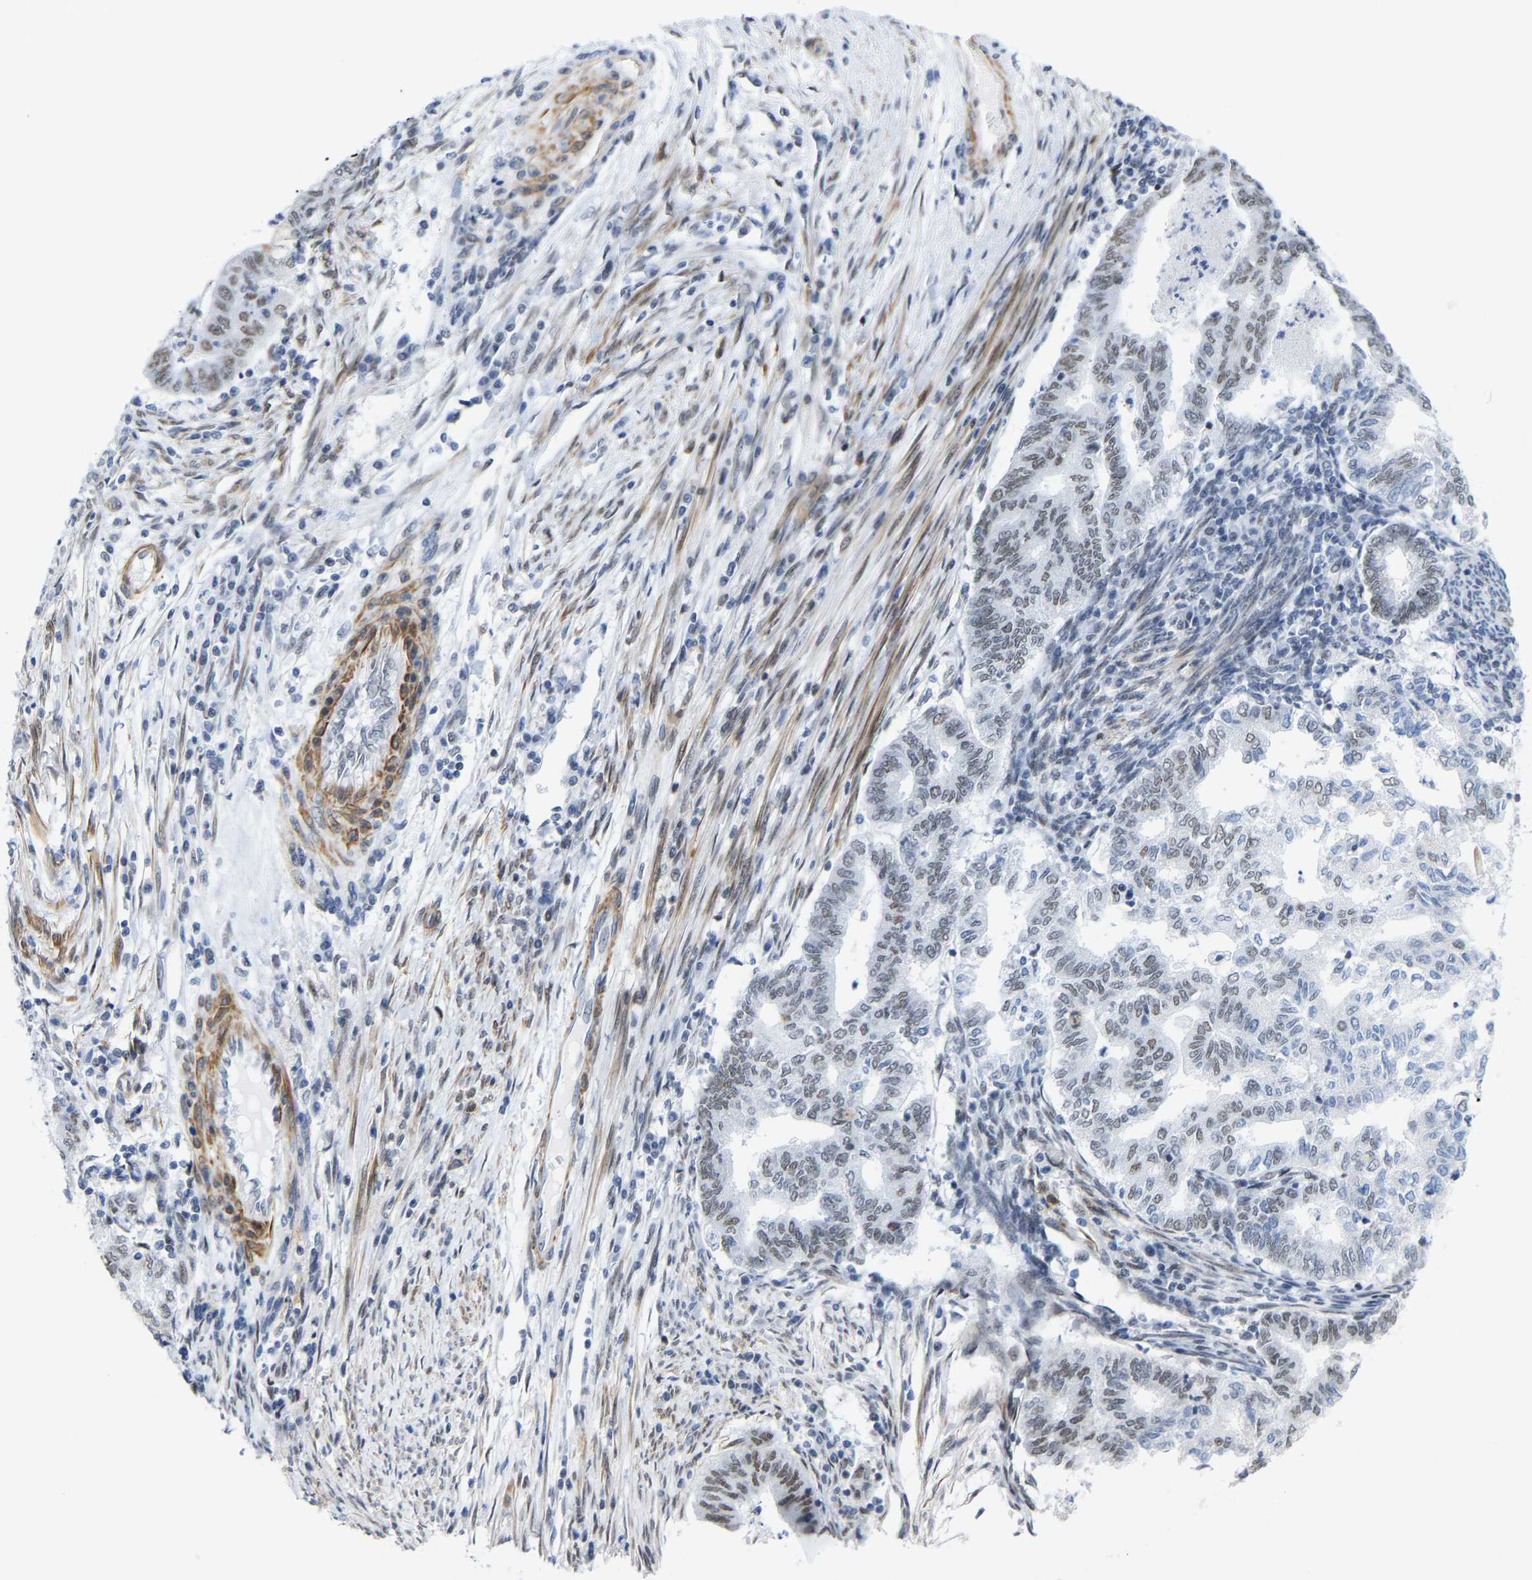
{"staining": {"intensity": "weak", "quantity": "25%-75%", "location": "nuclear"}, "tissue": "endometrial cancer", "cell_type": "Tumor cells", "image_type": "cancer", "snomed": [{"axis": "morphology", "description": "Polyp, NOS"}, {"axis": "morphology", "description": "Adenocarcinoma, NOS"}, {"axis": "morphology", "description": "Adenoma, NOS"}, {"axis": "topography", "description": "Endometrium"}], "caption": "Weak nuclear protein staining is present in approximately 25%-75% of tumor cells in endometrial cancer (adenoma).", "gene": "FAM180A", "patient": {"sex": "female", "age": 79}}